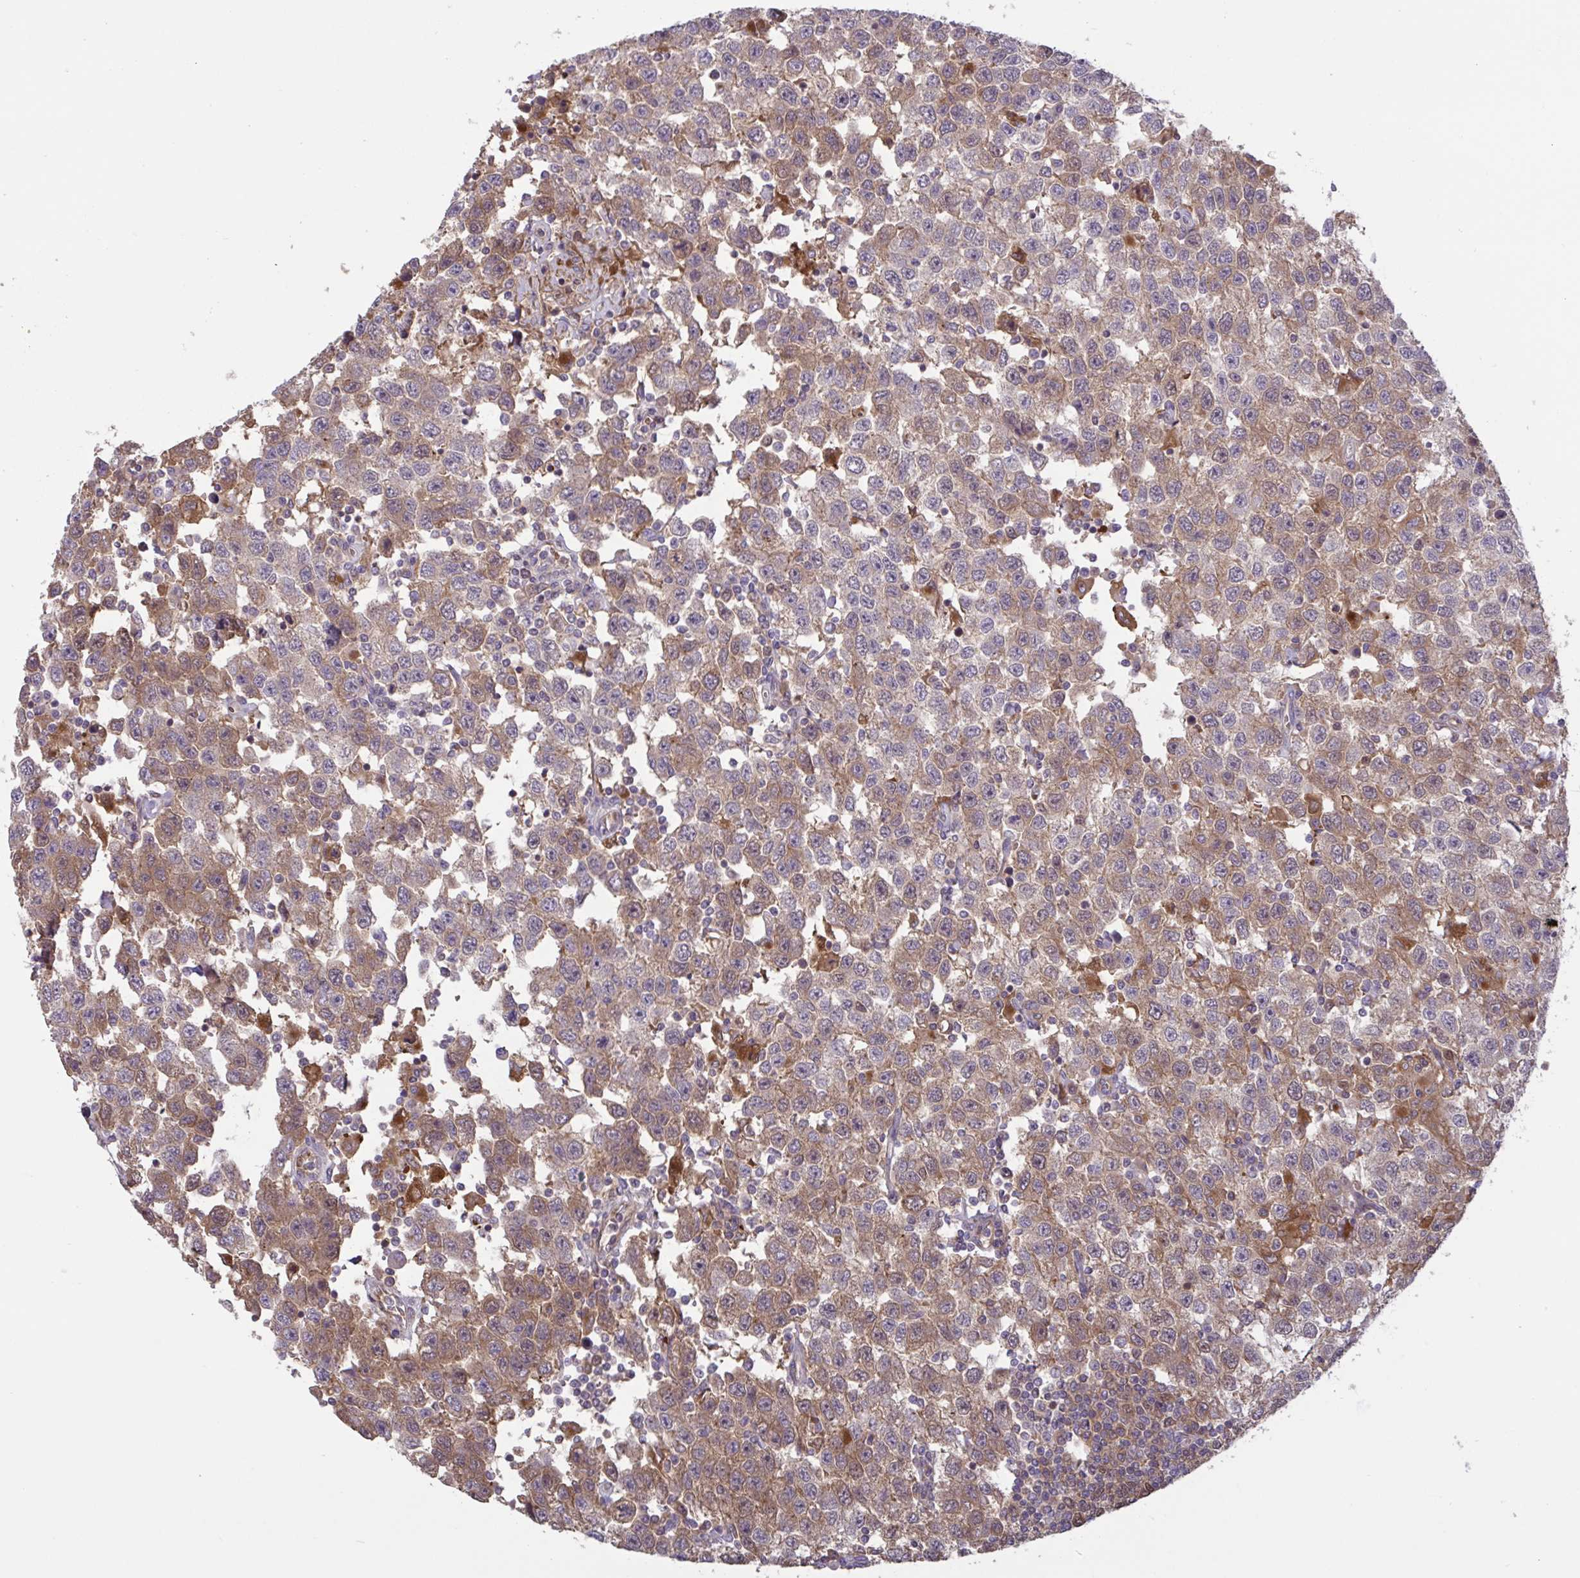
{"staining": {"intensity": "moderate", "quantity": ">75%", "location": "cytoplasmic/membranous"}, "tissue": "testis cancer", "cell_type": "Tumor cells", "image_type": "cancer", "snomed": [{"axis": "morphology", "description": "Seminoma, NOS"}, {"axis": "topography", "description": "Testis"}], "caption": "DAB (3,3'-diaminobenzidine) immunohistochemical staining of seminoma (testis) demonstrates moderate cytoplasmic/membranous protein positivity in approximately >75% of tumor cells. (IHC, brightfield microscopy, high magnification).", "gene": "IL1R1", "patient": {"sex": "male", "age": 41}}